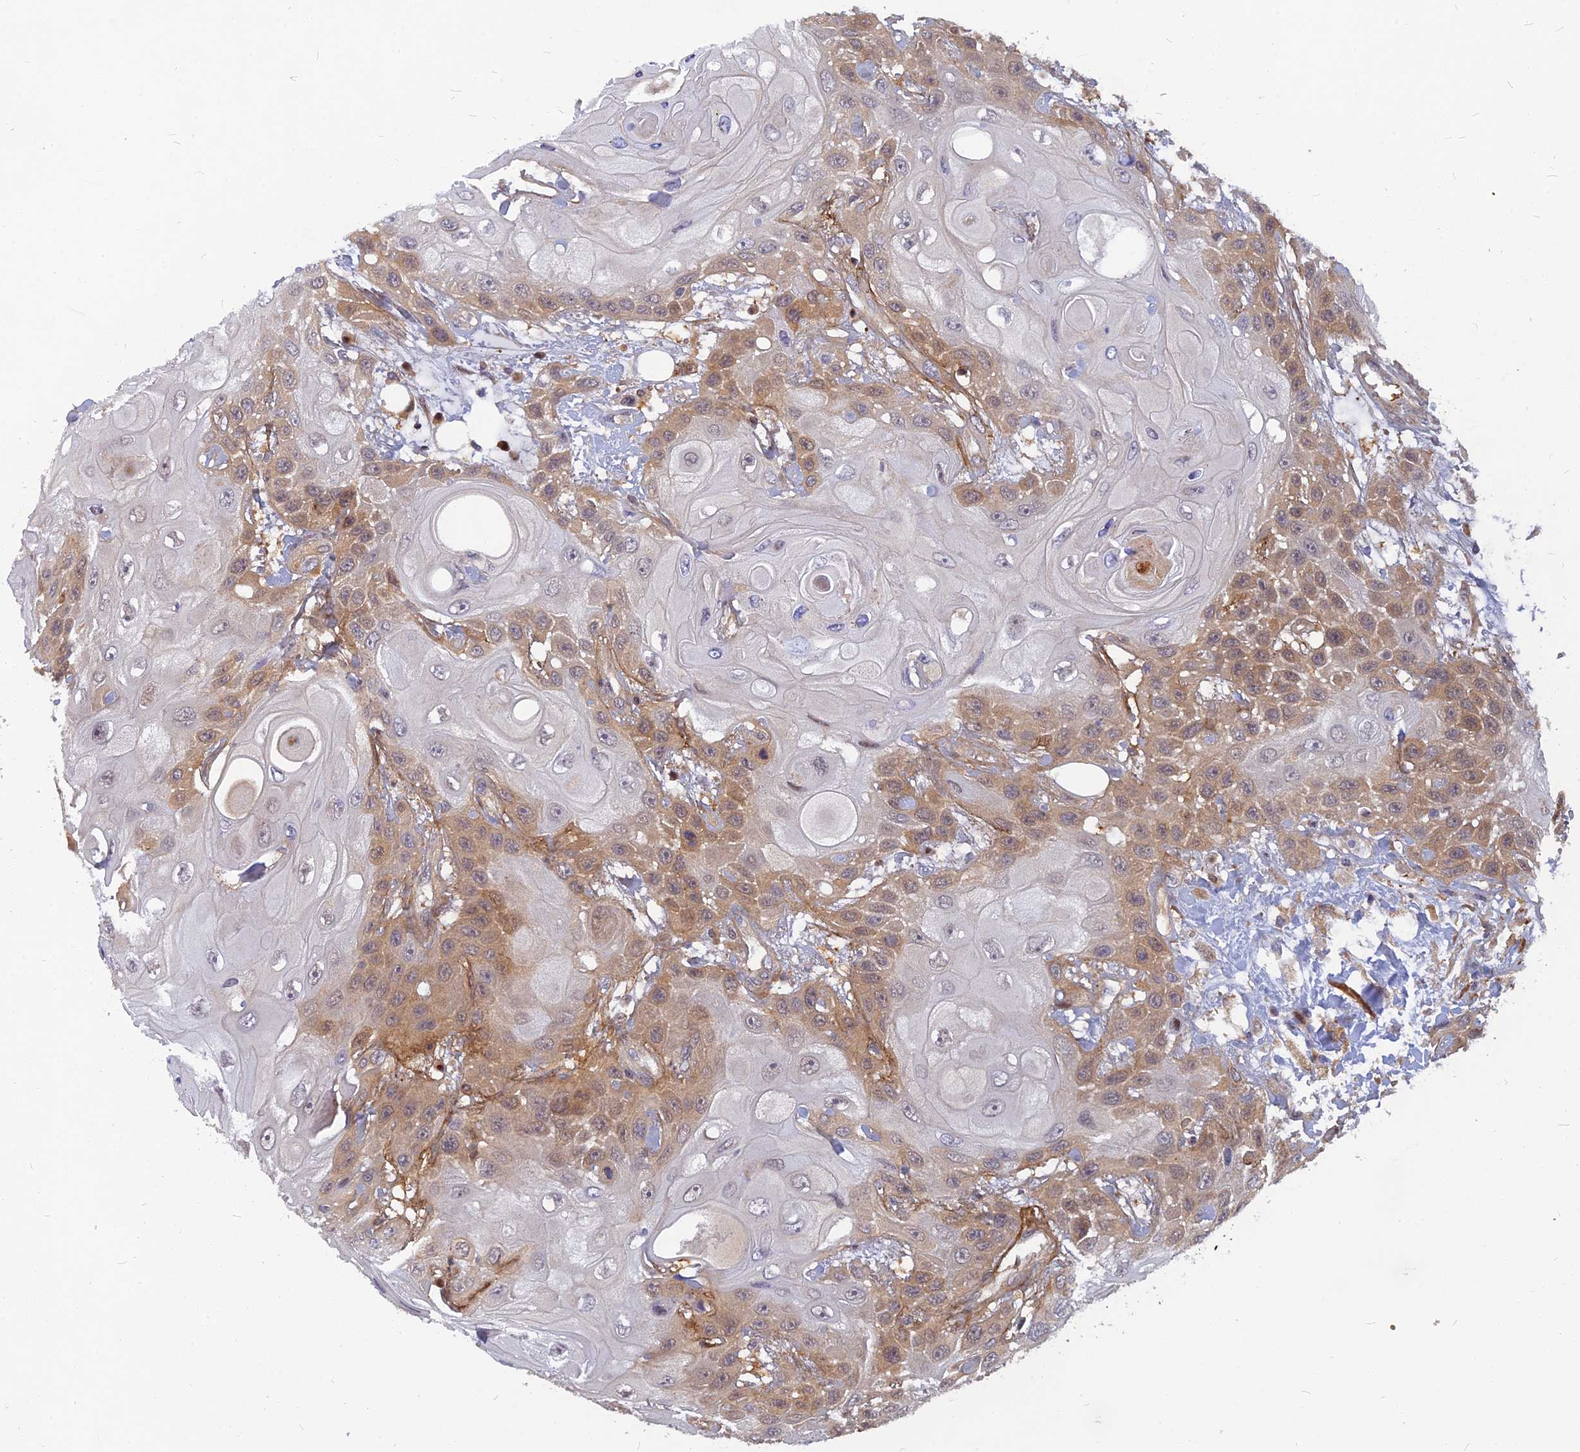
{"staining": {"intensity": "moderate", "quantity": "25%-75%", "location": "cytoplasmic/membranous"}, "tissue": "head and neck cancer", "cell_type": "Tumor cells", "image_type": "cancer", "snomed": [{"axis": "morphology", "description": "Squamous cell carcinoma, NOS"}, {"axis": "topography", "description": "Head-Neck"}], "caption": "Squamous cell carcinoma (head and neck) stained for a protein reveals moderate cytoplasmic/membranous positivity in tumor cells.", "gene": "ARL2BP", "patient": {"sex": "female", "age": 43}}